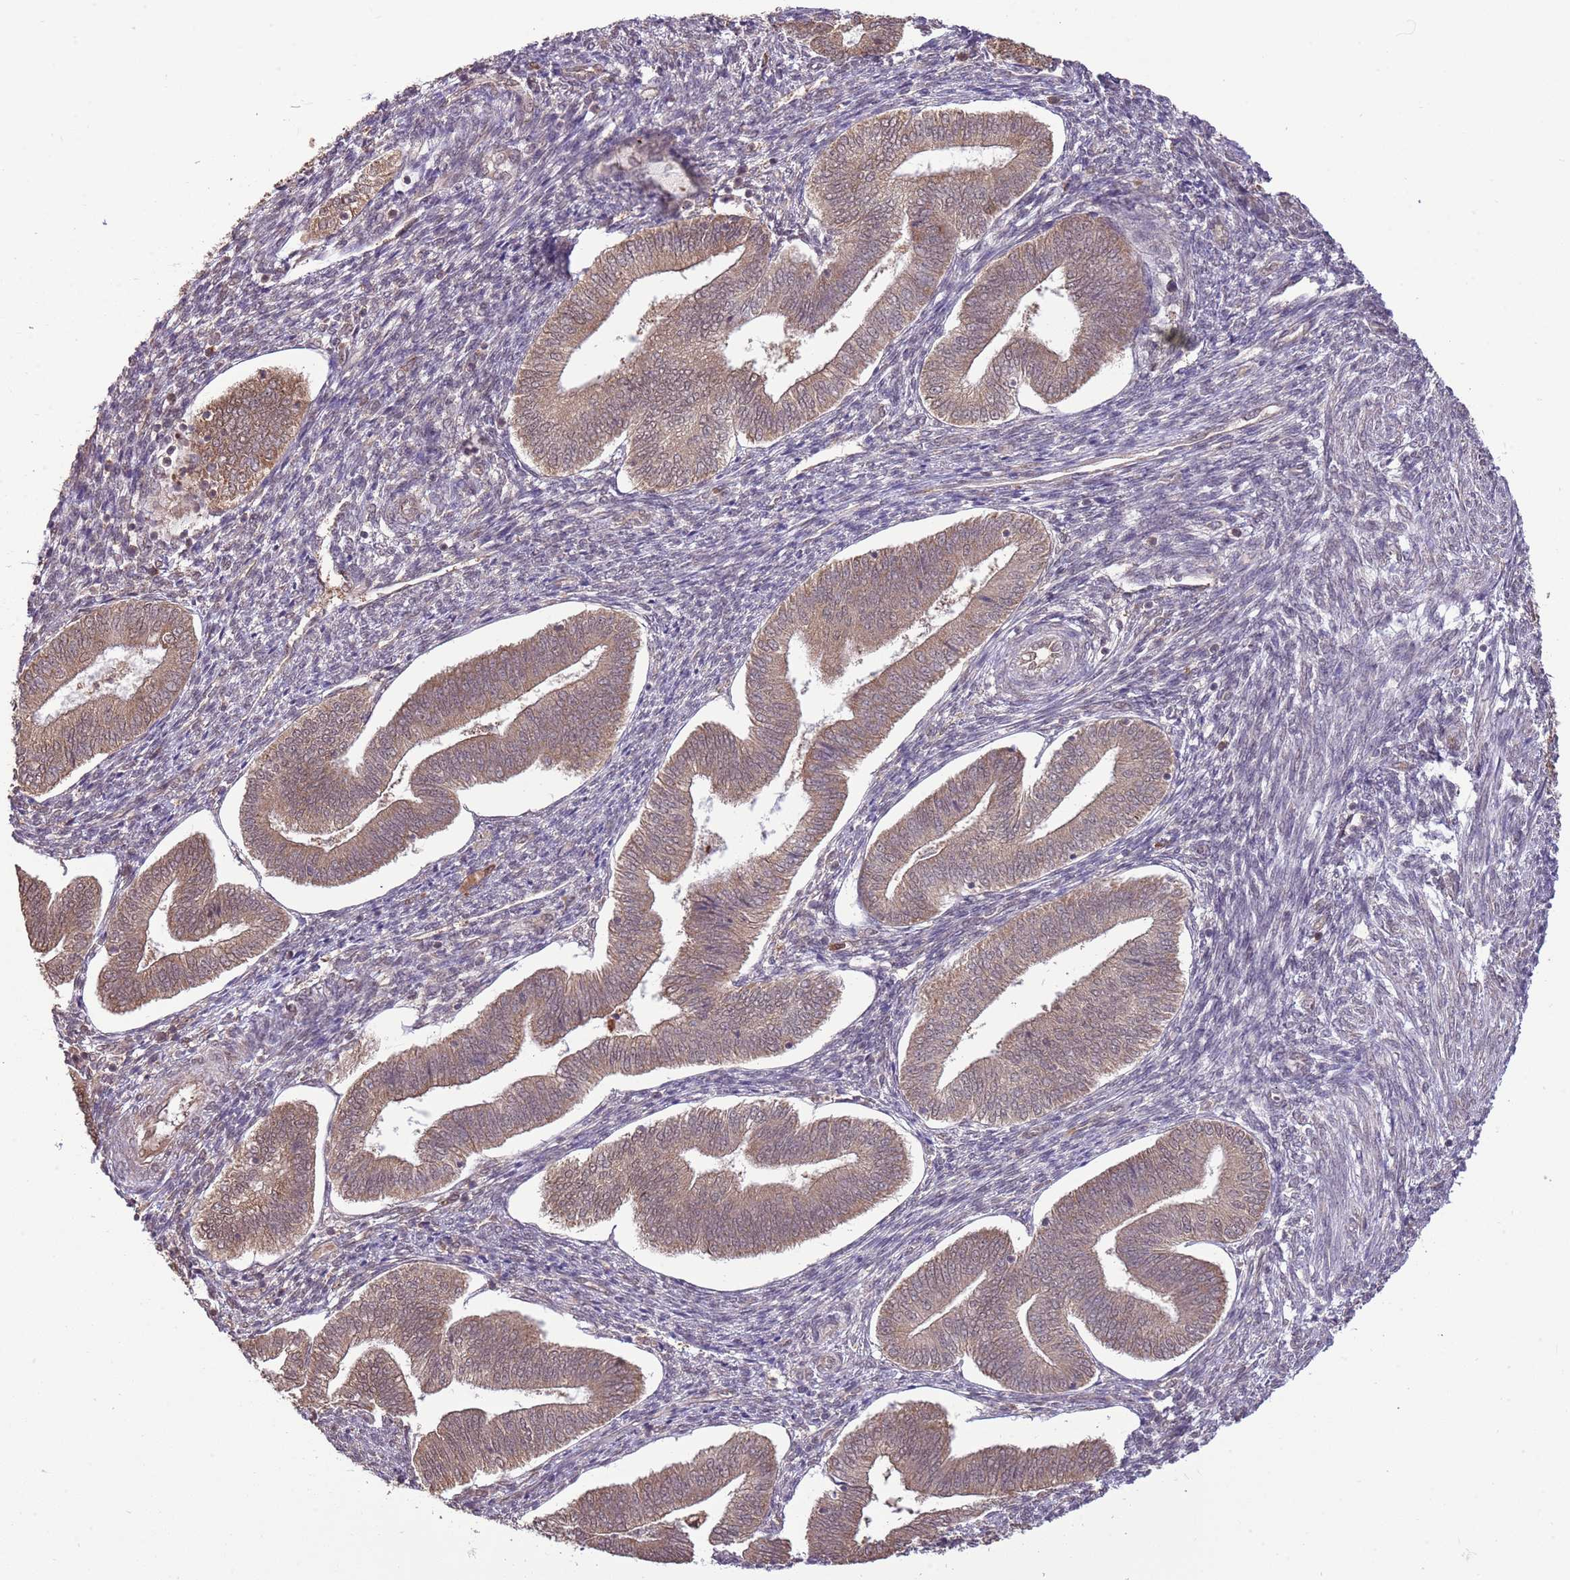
{"staining": {"intensity": "moderate", "quantity": "25%-75%", "location": "cytoplasmic/membranous,nuclear"}, "tissue": "endometrium", "cell_type": "Cells in endometrial stroma", "image_type": "normal", "snomed": [{"axis": "morphology", "description": "Normal tissue, NOS"}, {"axis": "topography", "description": "Endometrium"}], "caption": "Cells in endometrial stroma show moderate cytoplasmic/membranous,nuclear expression in approximately 25%-75% of cells in unremarkable endometrium.", "gene": "AMIGO1", "patient": {"sex": "female", "age": 34}}